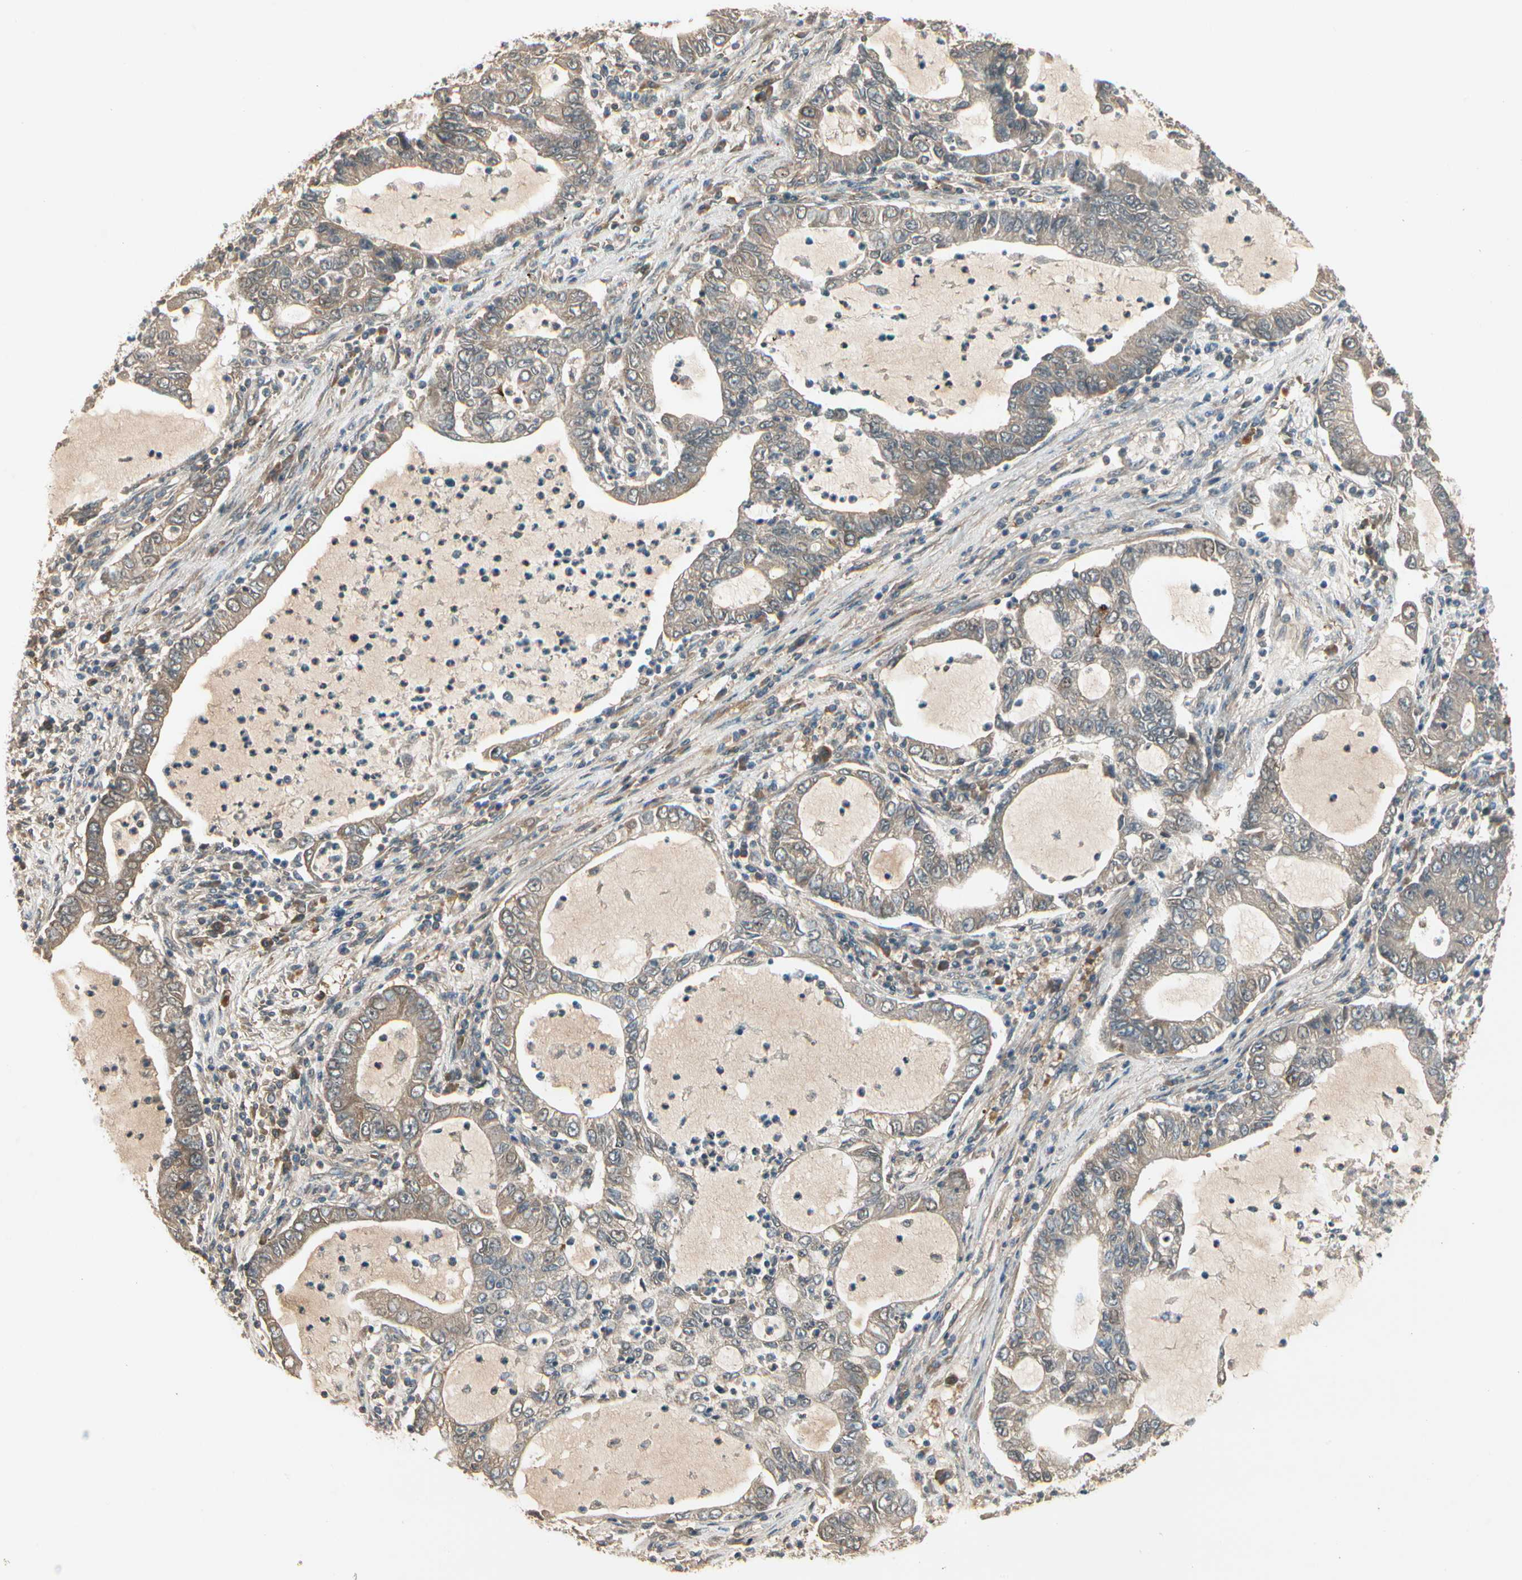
{"staining": {"intensity": "weak", "quantity": ">75%", "location": "cytoplasmic/membranous"}, "tissue": "lung cancer", "cell_type": "Tumor cells", "image_type": "cancer", "snomed": [{"axis": "morphology", "description": "Adenocarcinoma, NOS"}, {"axis": "topography", "description": "Lung"}], "caption": "DAB (3,3'-diaminobenzidine) immunohistochemical staining of human adenocarcinoma (lung) demonstrates weak cytoplasmic/membranous protein expression in about >75% of tumor cells. The staining was performed using DAB, with brown indicating positive protein expression. Nuclei are stained blue with hematoxylin.", "gene": "ACVR1", "patient": {"sex": "female", "age": 51}}